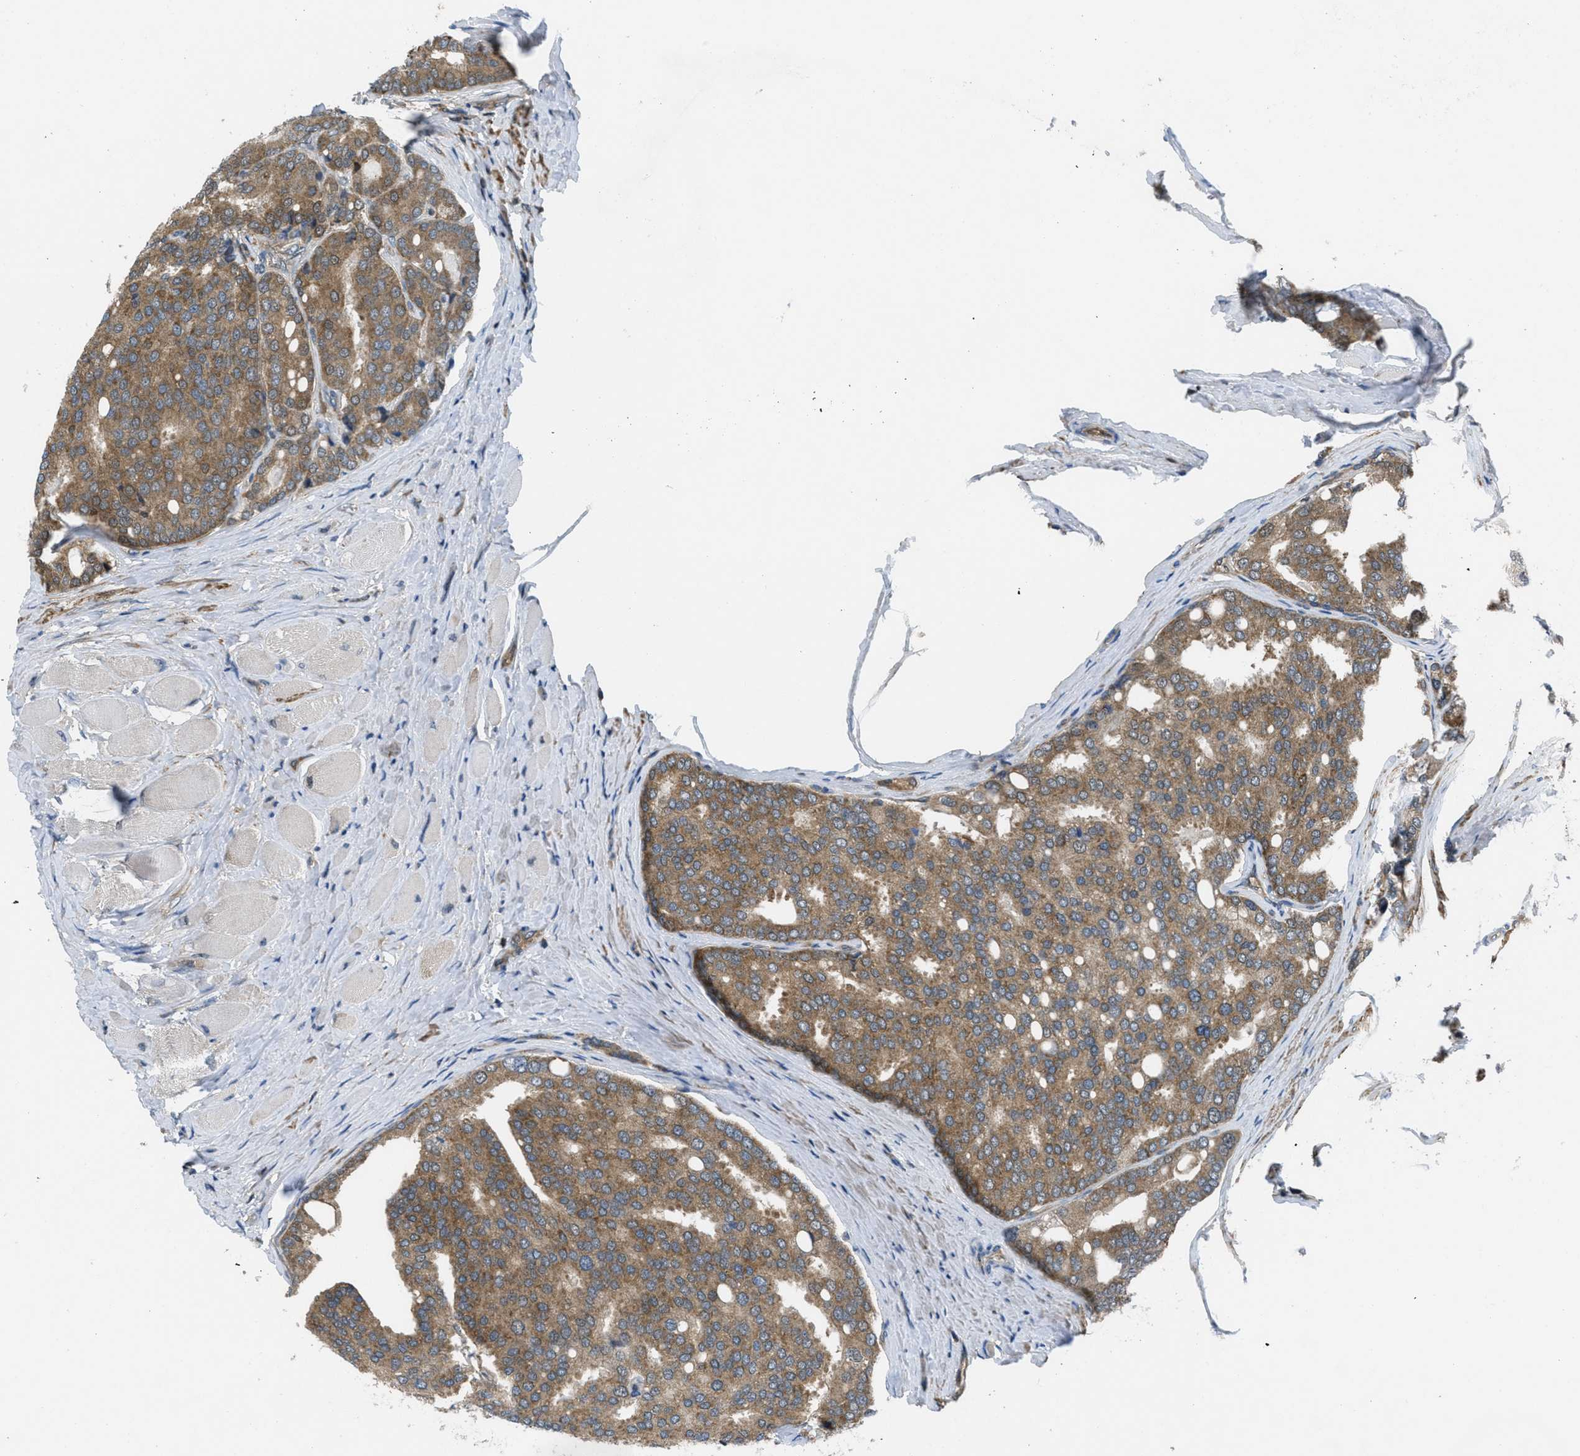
{"staining": {"intensity": "moderate", "quantity": ">75%", "location": "cytoplasmic/membranous"}, "tissue": "prostate cancer", "cell_type": "Tumor cells", "image_type": "cancer", "snomed": [{"axis": "morphology", "description": "Adenocarcinoma, High grade"}, {"axis": "topography", "description": "Prostate"}], "caption": "IHC (DAB (3,3'-diaminobenzidine)) staining of prostate cancer (adenocarcinoma (high-grade)) reveals moderate cytoplasmic/membranous protein positivity in approximately >75% of tumor cells.", "gene": "PIP5K1C", "patient": {"sex": "male", "age": 50}}